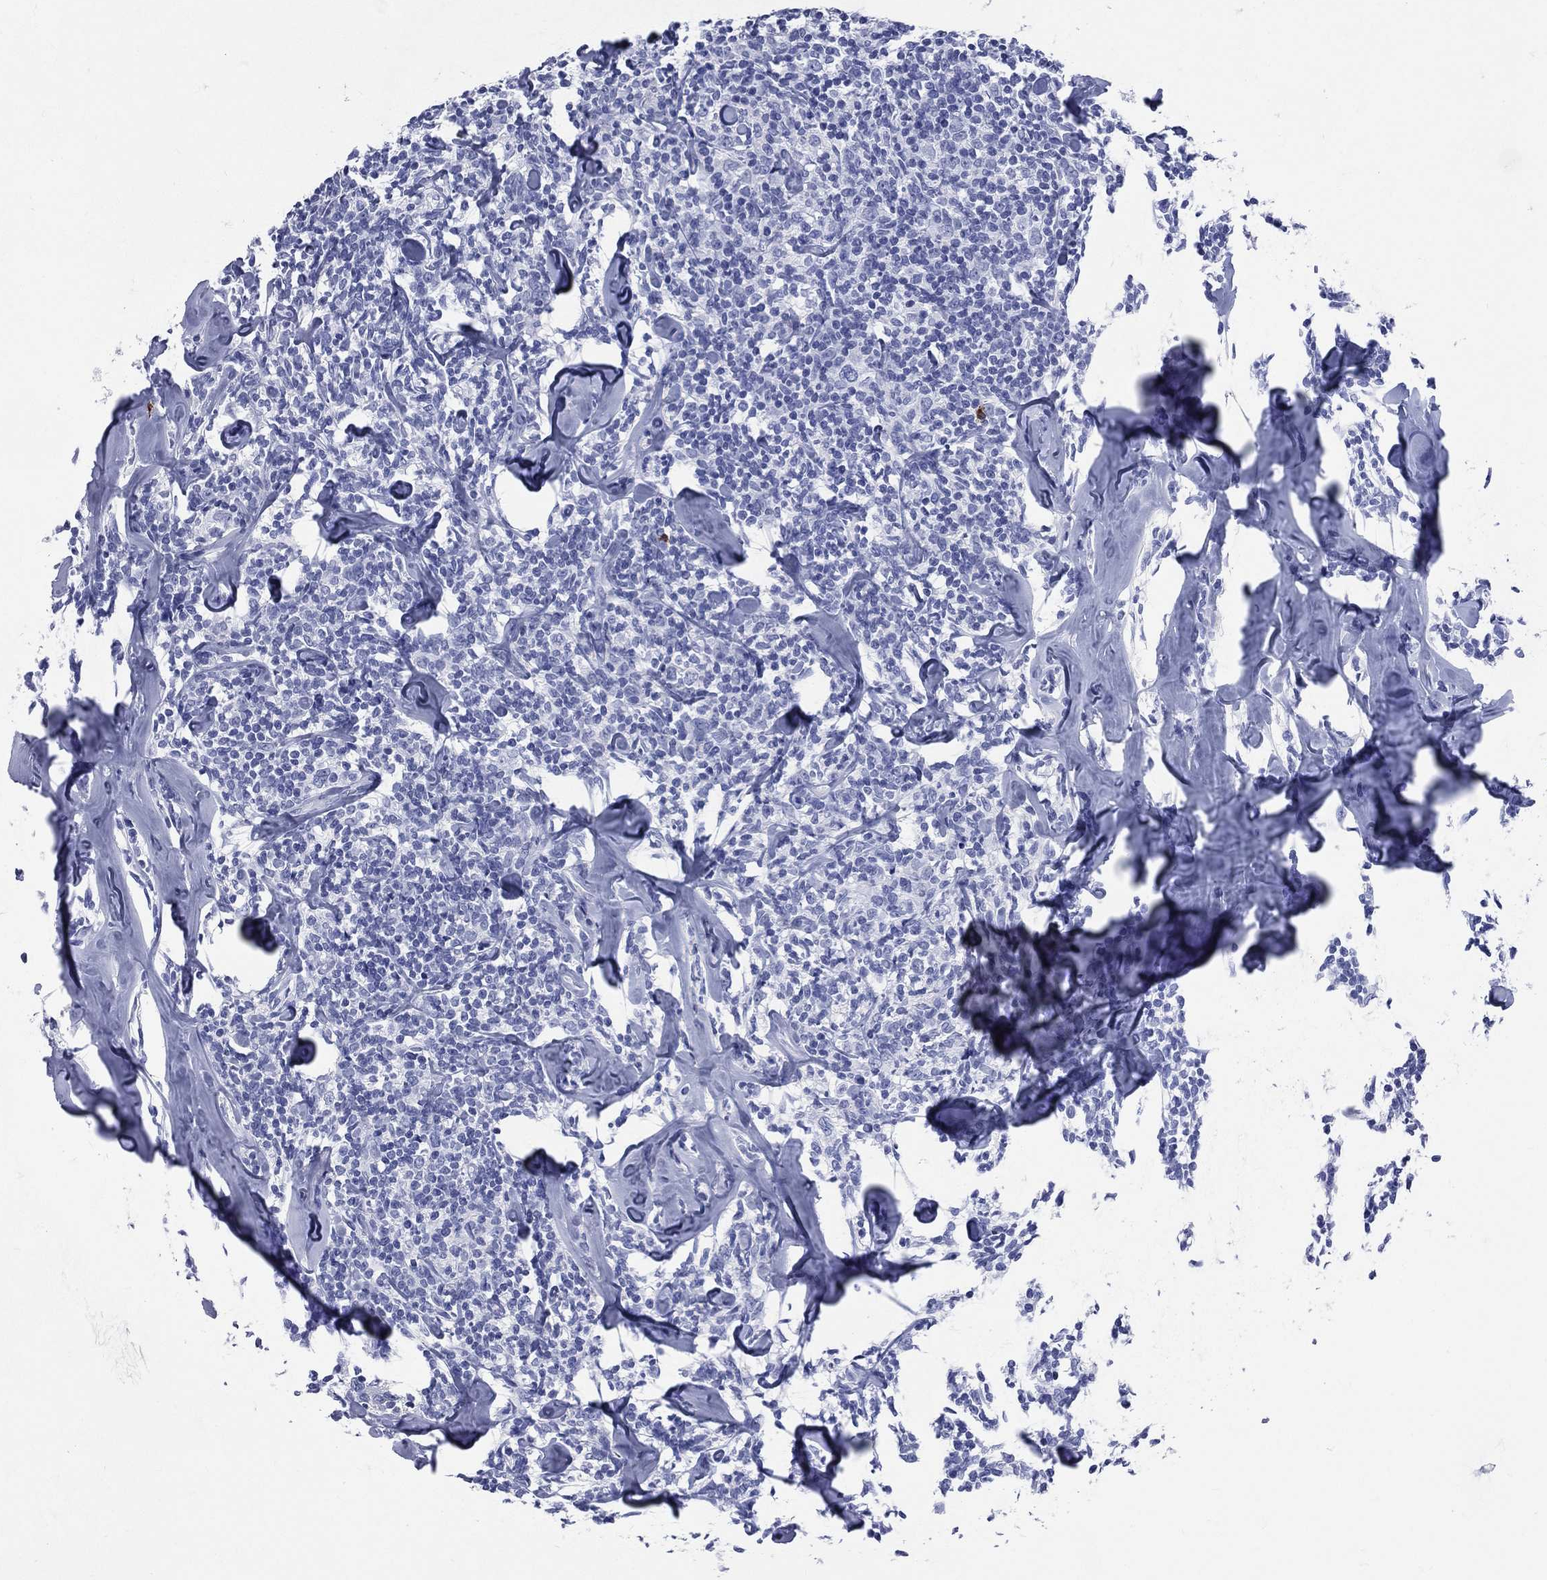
{"staining": {"intensity": "negative", "quantity": "none", "location": "none"}, "tissue": "lymphoma", "cell_type": "Tumor cells", "image_type": "cancer", "snomed": [{"axis": "morphology", "description": "Malignant lymphoma, non-Hodgkin's type, Low grade"}, {"axis": "topography", "description": "Lymph node"}], "caption": "This is an immunohistochemistry micrograph of human lymphoma. There is no positivity in tumor cells.", "gene": "PGLYRP1", "patient": {"sex": "female", "age": 56}}